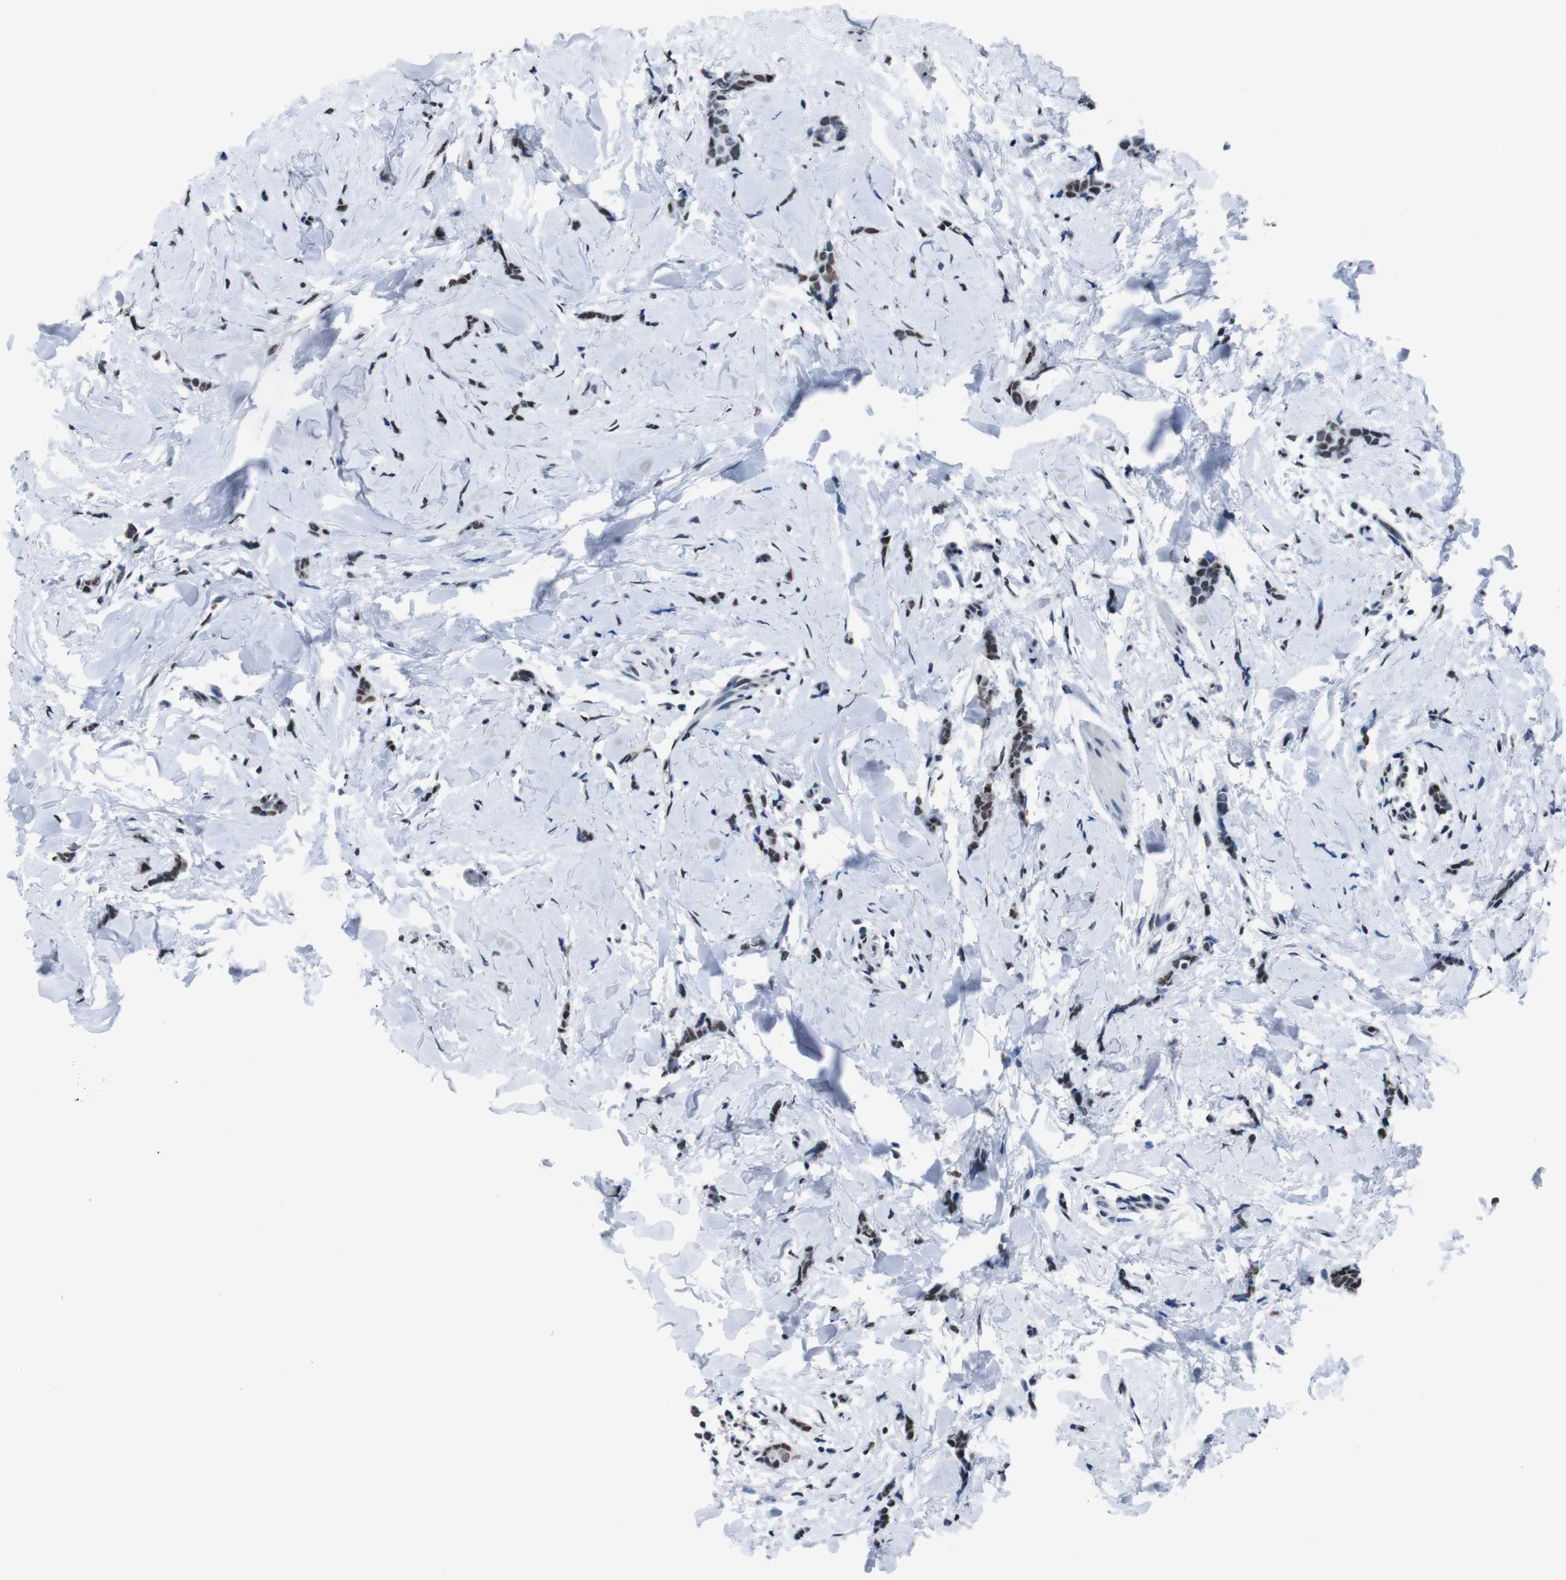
{"staining": {"intensity": "moderate", "quantity": ">75%", "location": "nuclear"}, "tissue": "breast cancer", "cell_type": "Tumor cells", "image_type": "cancer", "snomed": [{"axis": "morphology", "description": "Lobular carcinoma"}, {"axis": "topography", "description": "Skin"}, {"axis": "topography", "description": "Breast"}], "caption": "Immunohistochemistry staining of lobular carcinoma (breast), which displays medium levels of moderate nuclear staining in approximately >75% of tumor cells indicating moderate nuclear protein positivity. The staining was performed using DAB (3,3'-diaminobenzidine) (brown) for protein detection and nuclei were counterstained in hematoxylin (blue).", "gene": "PIP4P2", "patient": {"sex": "female", "age": 46}}